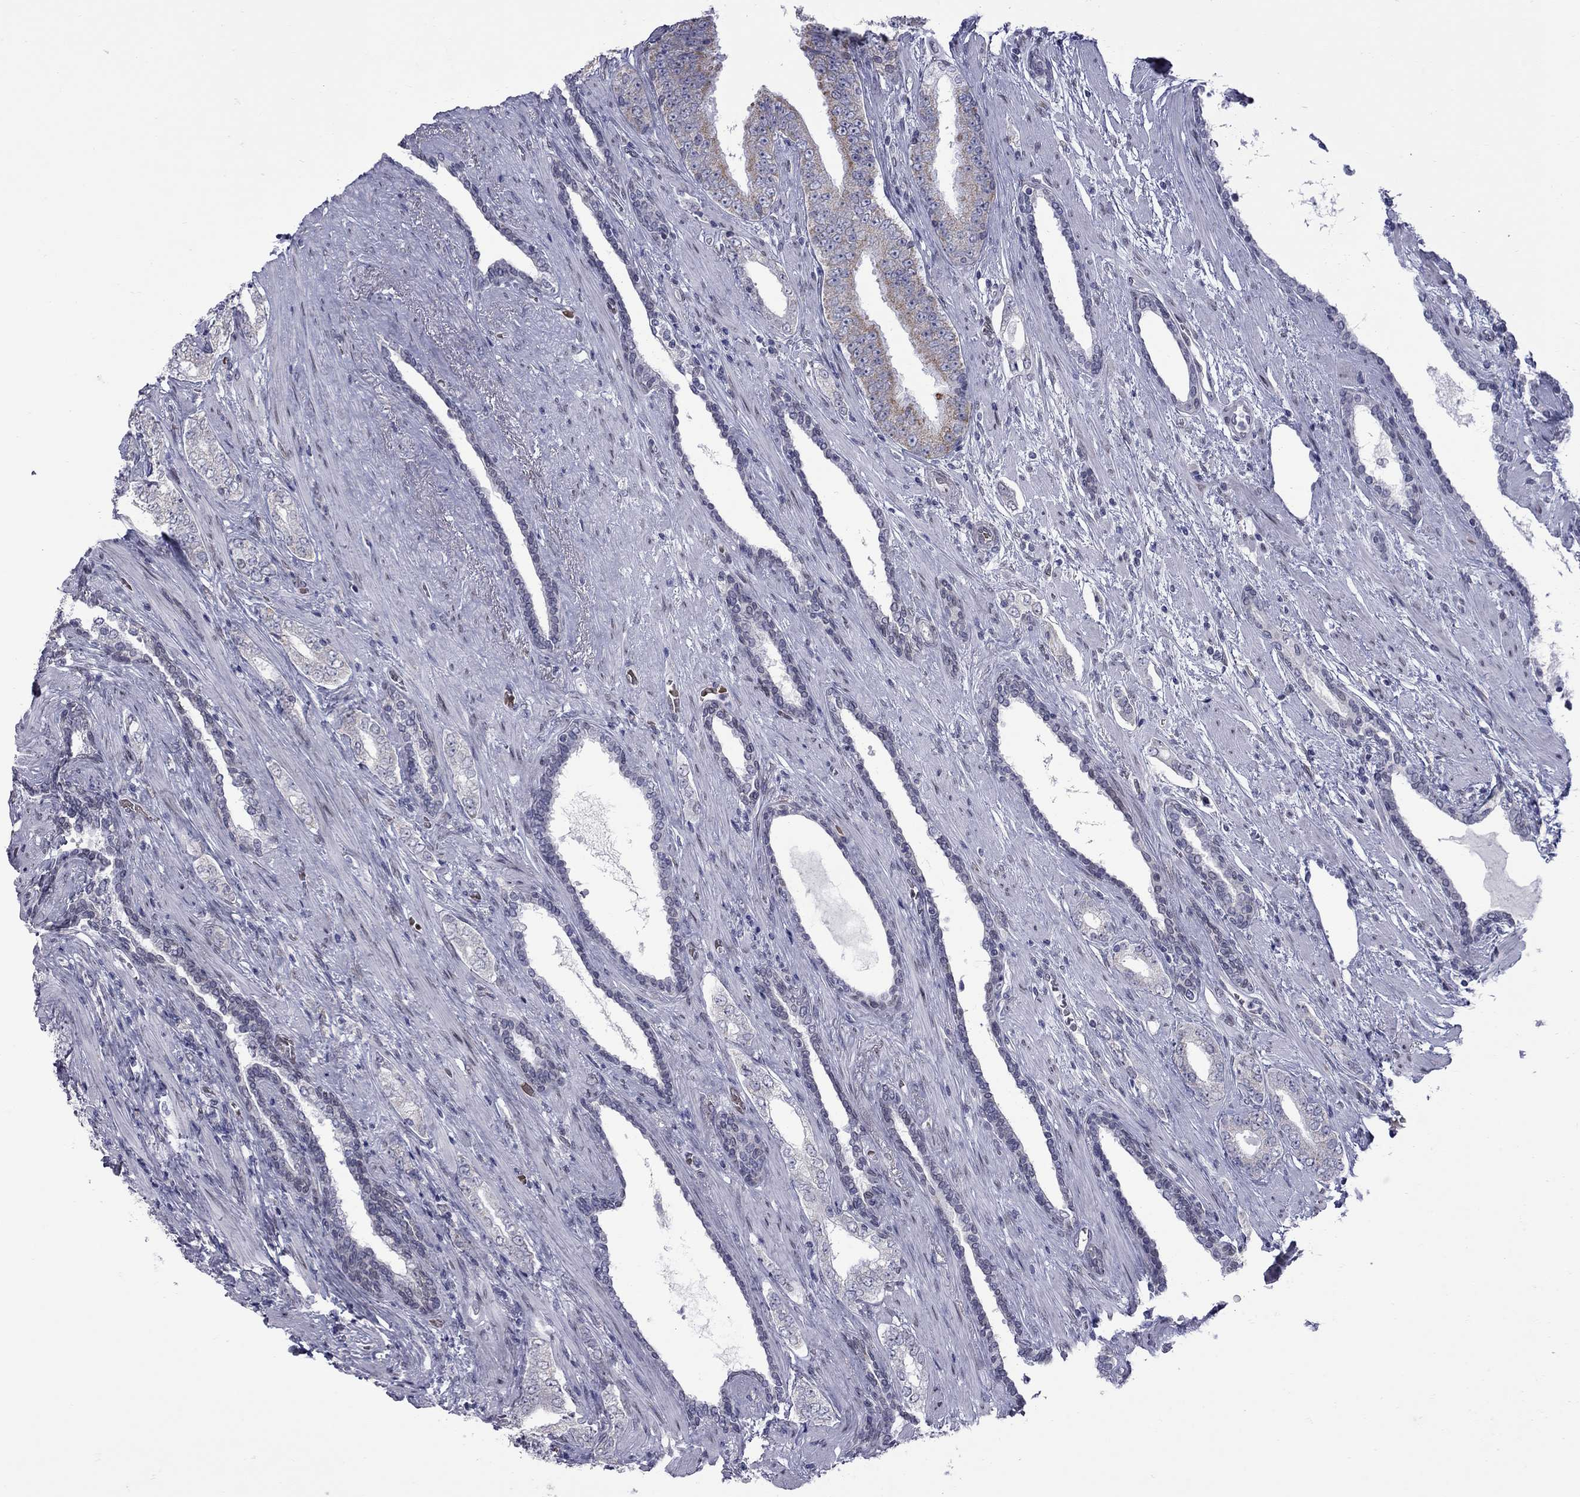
{"staining": {"intensity": "weak", "quantity": "<25%", "location": "cytoplasmic/membranous"}, "tissue": "prostate cancer", "cell_type": "Tumor cells", "image_type": "cancer", "snomed": [{"axis": "morphology", "description": "Adenocarcinoma, Low grade"}, {"axis": "topography", "description": "Prostate and seminal vesicle, NOS"}], "caption": "A high-resolution photomicrograph shows IHC staining of prostate cancer, which demonstrates no significant staining in tumor cells.", "gene": "CLTCL1", "patient": {"sex": "male", "age": 61}}